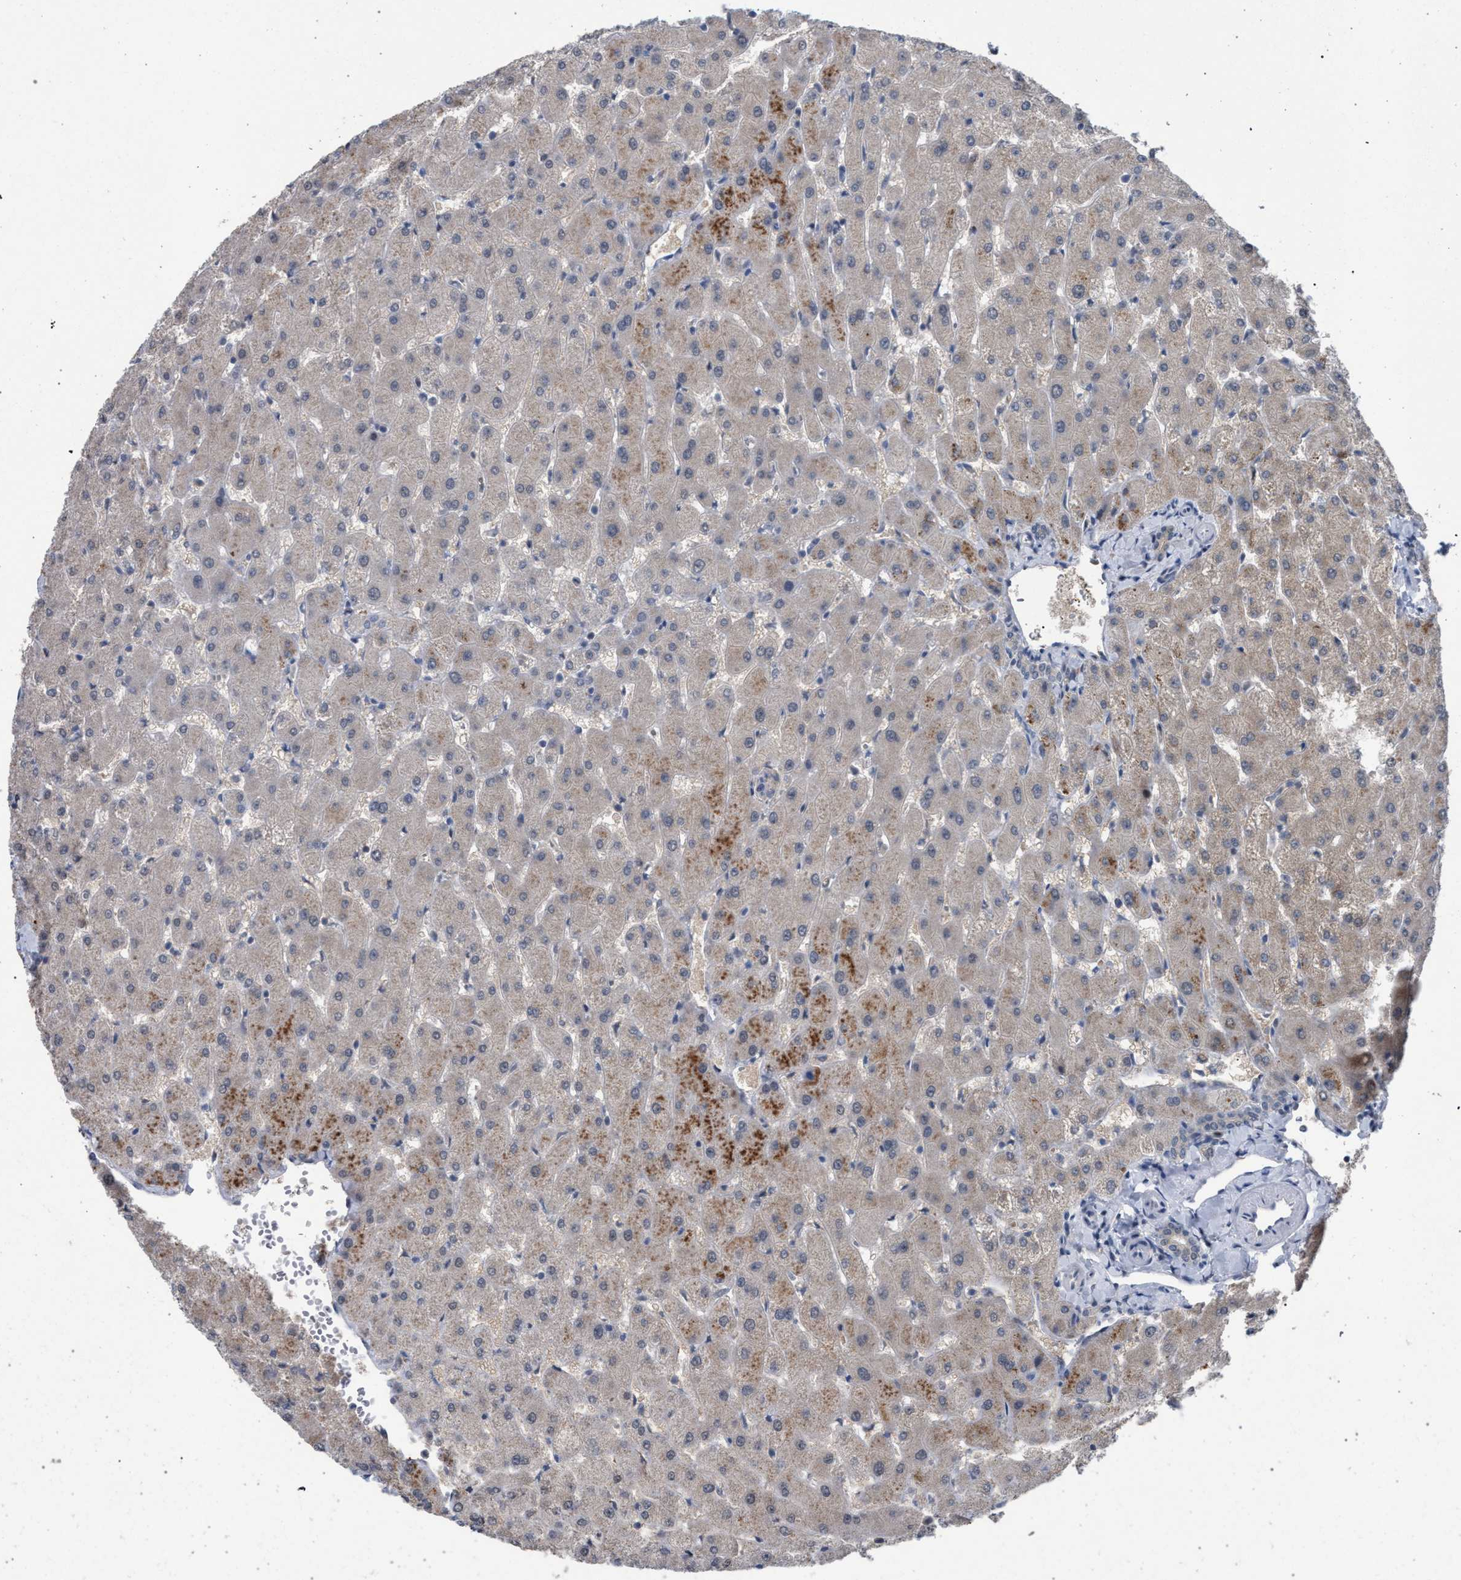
{"staining": {"intensity": "negative", "quantity": "none", "location": "none"}, "tissue": "liver", "cell_type": "Cholangiocytes", "image_type": "normal", "snomed": [{"axis": "morphology", "description": "Normal tissue, NOS"}, {"axis": "topography", "description": "Liver"}], "caption": "Immunohistochemistry photomicrograph of benign liver: liver stained with DAB (3,3'-diaminobenzidine) demonstrates no significant protein expression in cholangiocytes. The staining is performed using DAB (3,3'-diaminobenzidine) brown chromogen with nuclei counter-stained in using hematoxylin.", "gene": "TECPR1", "patient": {"sex": "female", "age": 63}}